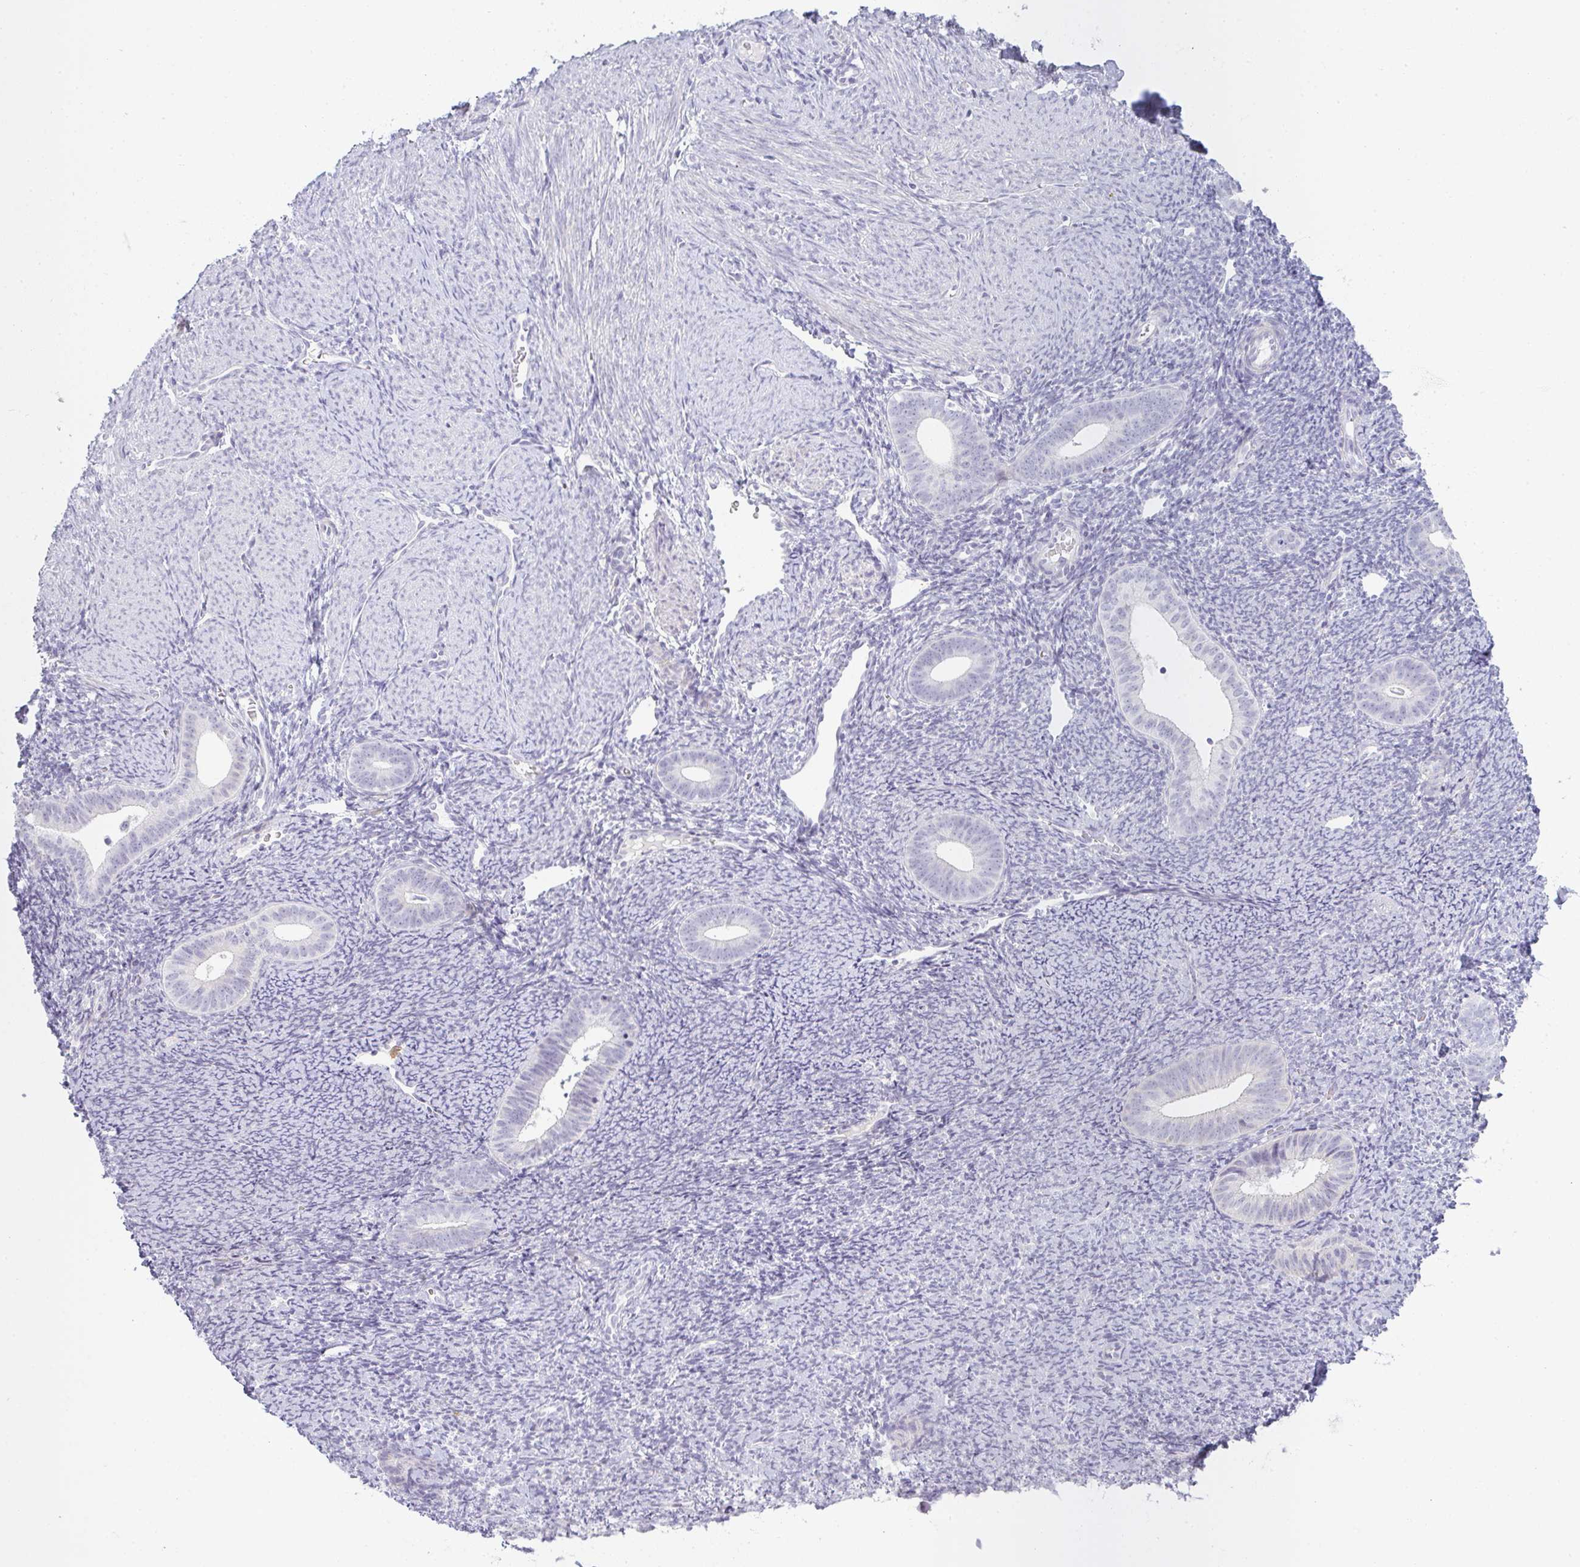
{"staining": {"intensity": "negative", "quantity": "none", "location": "none"}, "tissue": "endometrium", "cell_type": "Cells in endometrial stroma", "image_type": "normal", "snomed": [{"axis": "morphology", "description": "Normal tissue, NOS"}, {"axis": "topography", "description": "Endometrium"}], "caption": "This is a micrograph of immunohistochemistry (IHC) staining of normal endometrium, which shows no positivity in cells in endometrial stroma.", "gene": "SIRPB2", "patient": {"sex": "female", "age": 39}}